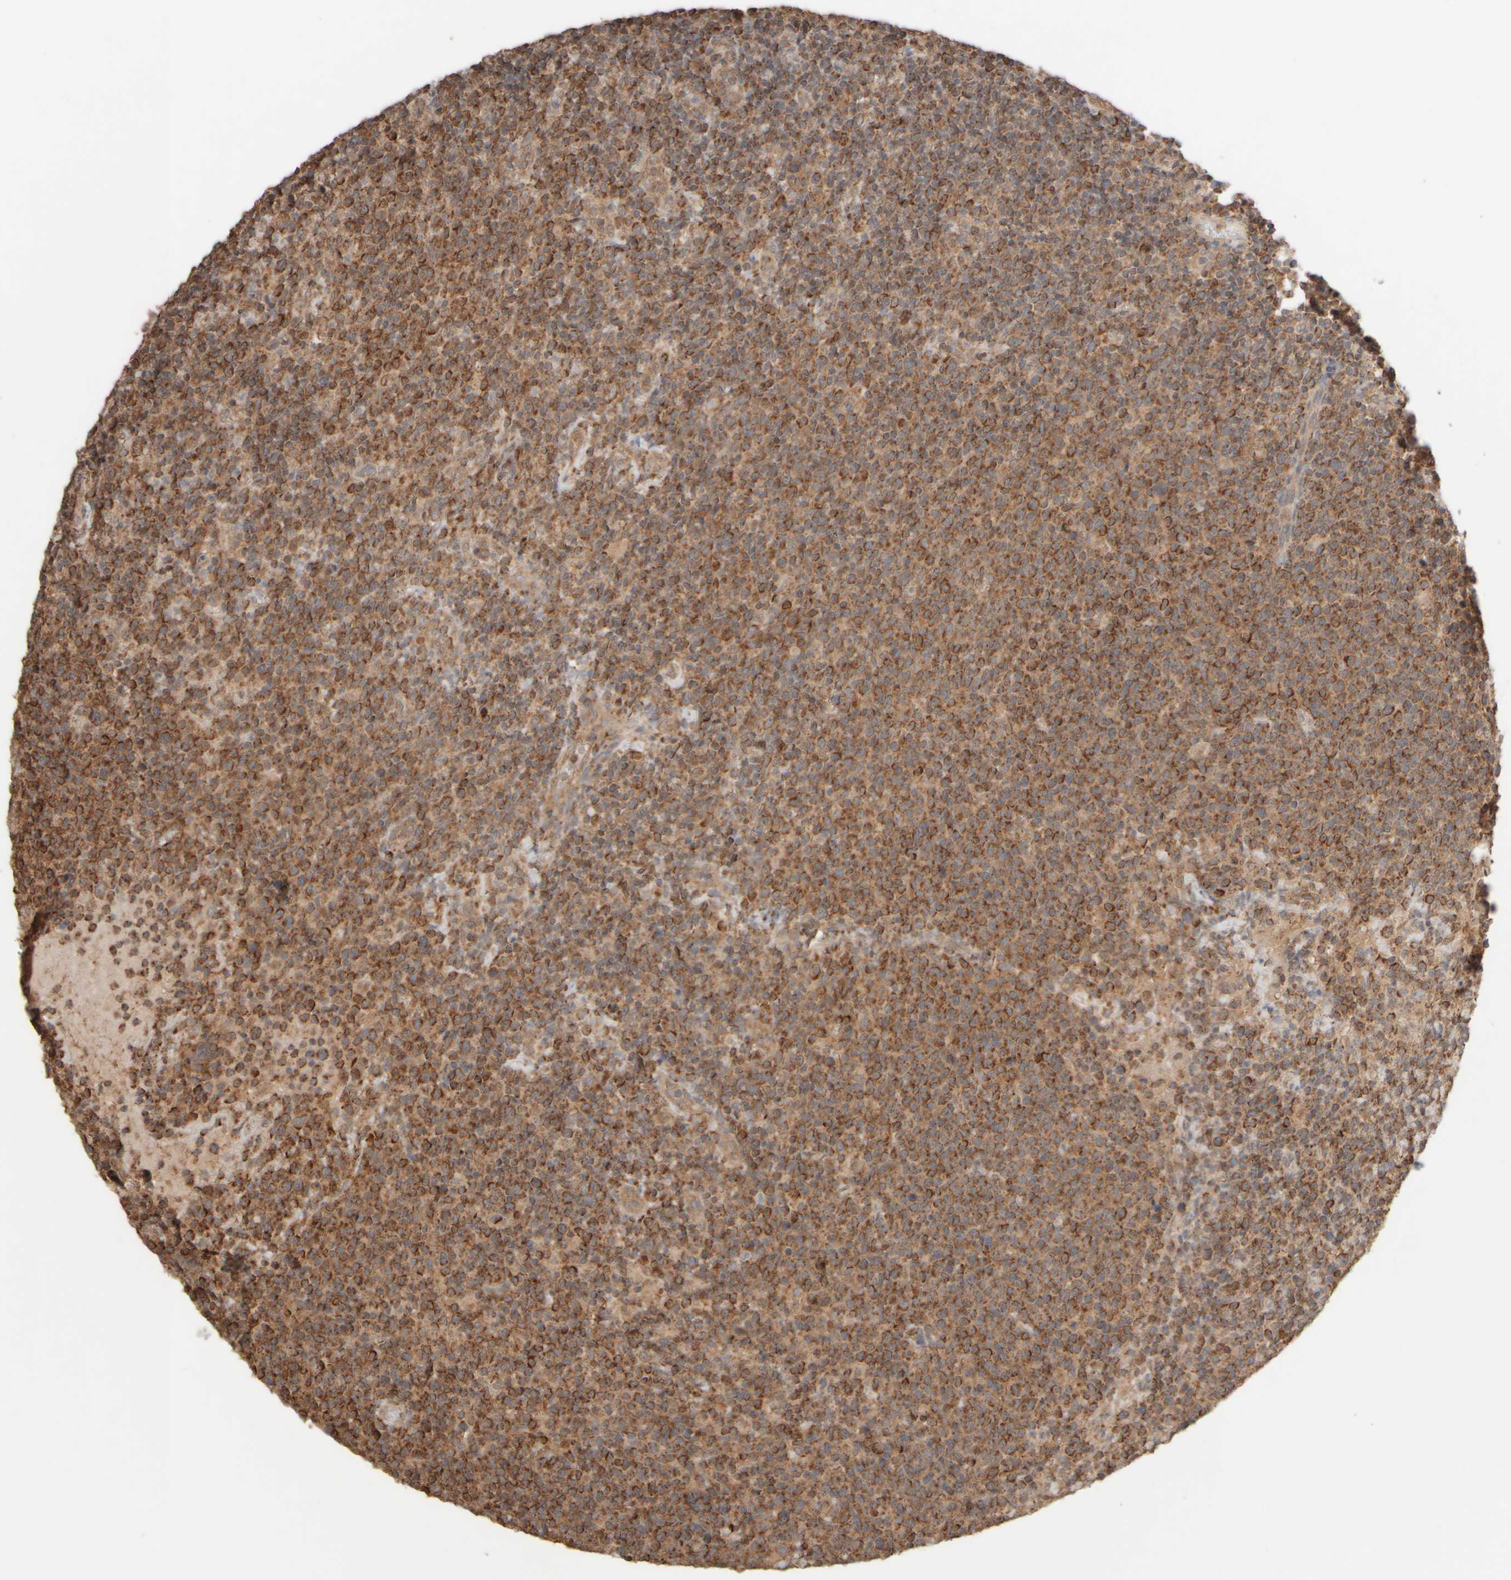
{"staining": {"intensity": "strong", "quantity": "25%-75%", "location": "cytoplasmic/membranous"}, "tissue": "lymphoma", "cell_type": "Tumor cells", "image_type": "cancer", "snomed": [{"axis": "morphology", "description": "Malignant lymphoma, non-Hodgkin's type, High grade"}, {"axis": "topography", "description": "Lymph node"}], "caption": "Protein staining of lymphoma tissue demonstrates strong cytoplasmic/membranous positivity in approximately 25%-75% of tumor cells.", "gene": "EIF2B3", "patient": {"sex": "male", "age": 61}}